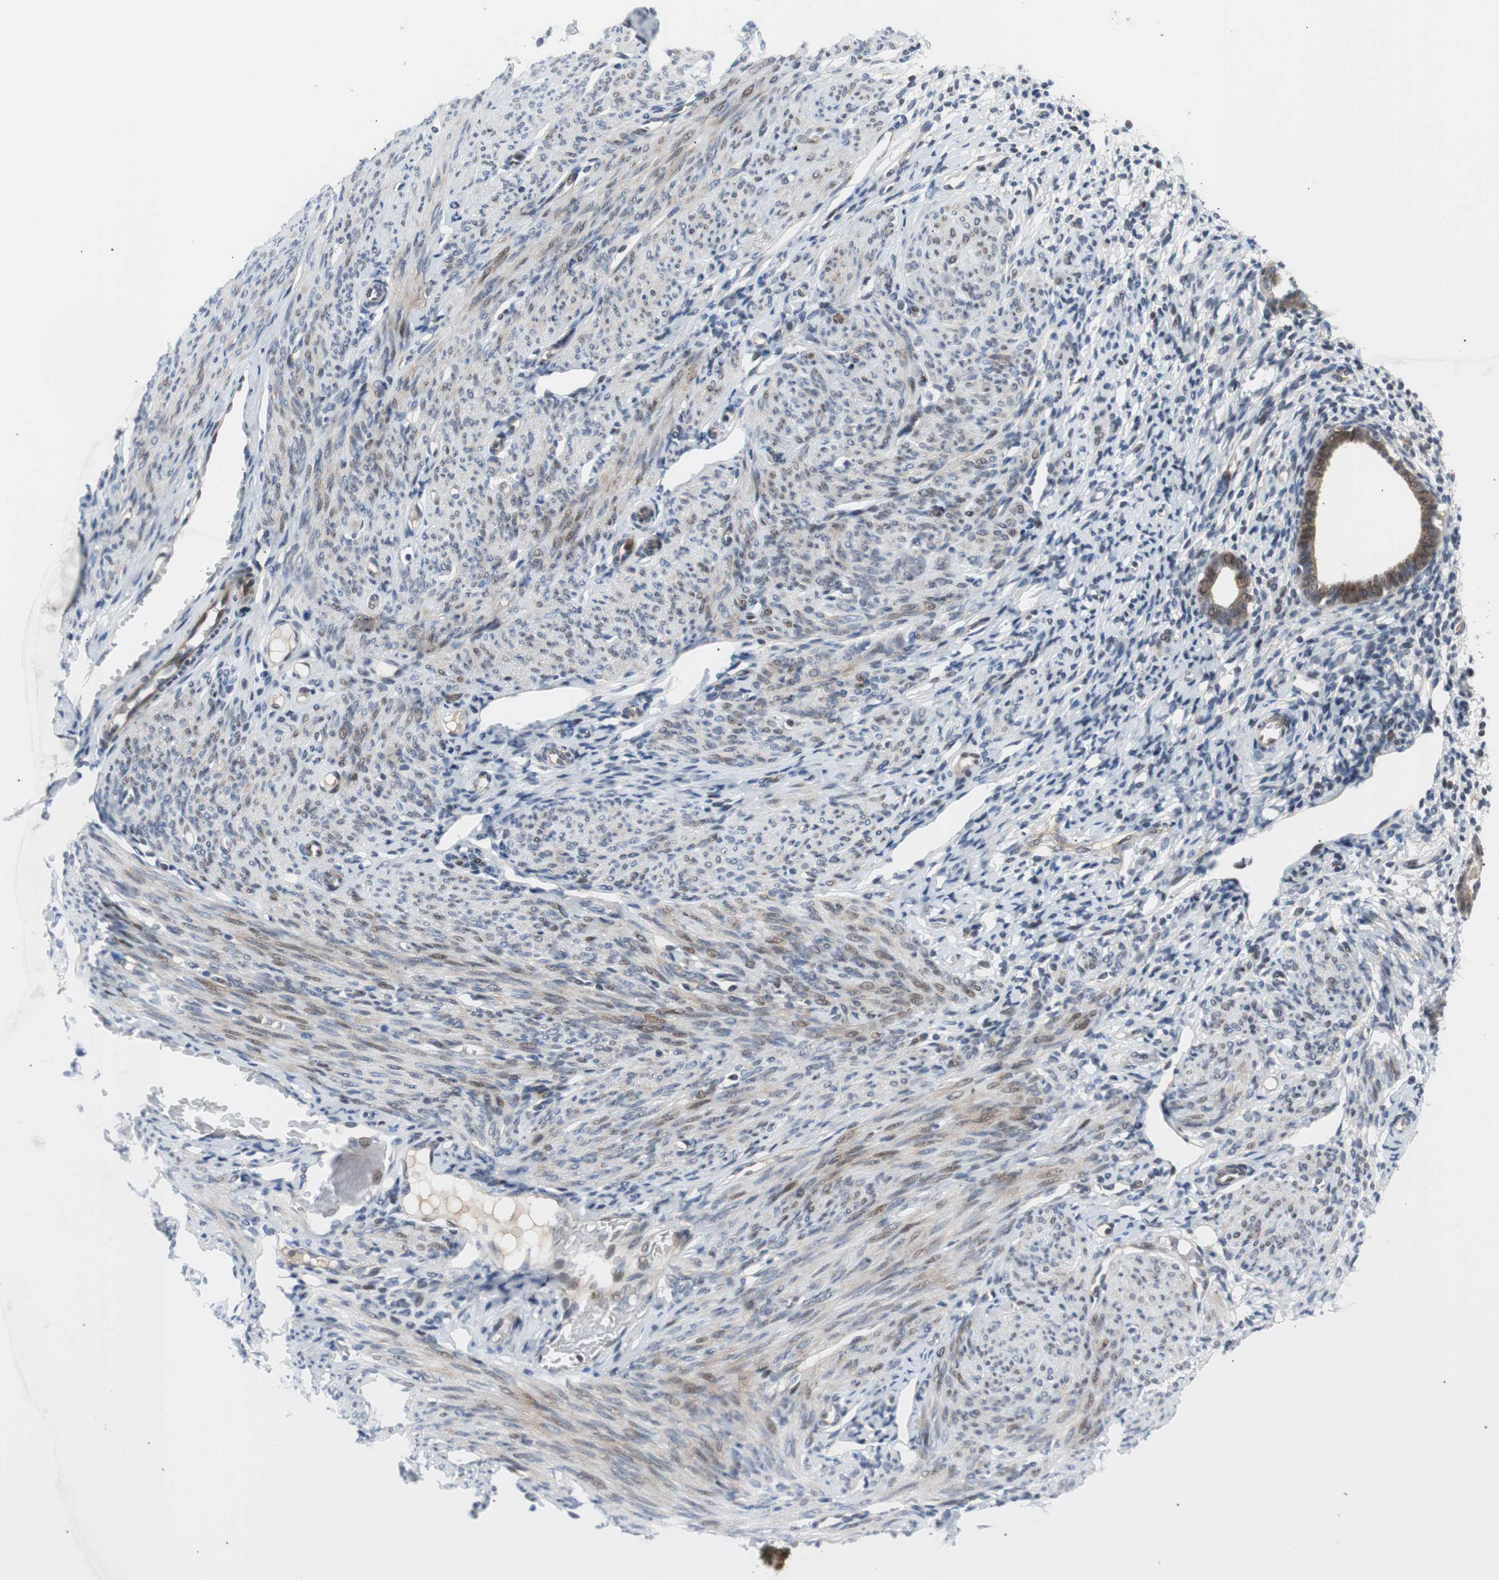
{"staining": {"intensity": "weak", "quantity": "<25%", "location": "nuclear"}, "tissue": "endometrium", "cell_type": "Cells in endometrial stroma", "image_type": "normal", "snomed": [{"axis": "morphology", "description": "Normal tissue, NOS"}, {"axis": "topography", "description": "Endometrium"}], "caption": "Cells in endometrial stroma are negative for brown protein staining in benign endometrium. (DAB (3,3'-diaminobenzidine) immunohistochemistry (IHC) visualized using brightfield microscopy, high magnification).", "gene": "MAP2K4", "patient": {"sex": "female", "age": 61}}